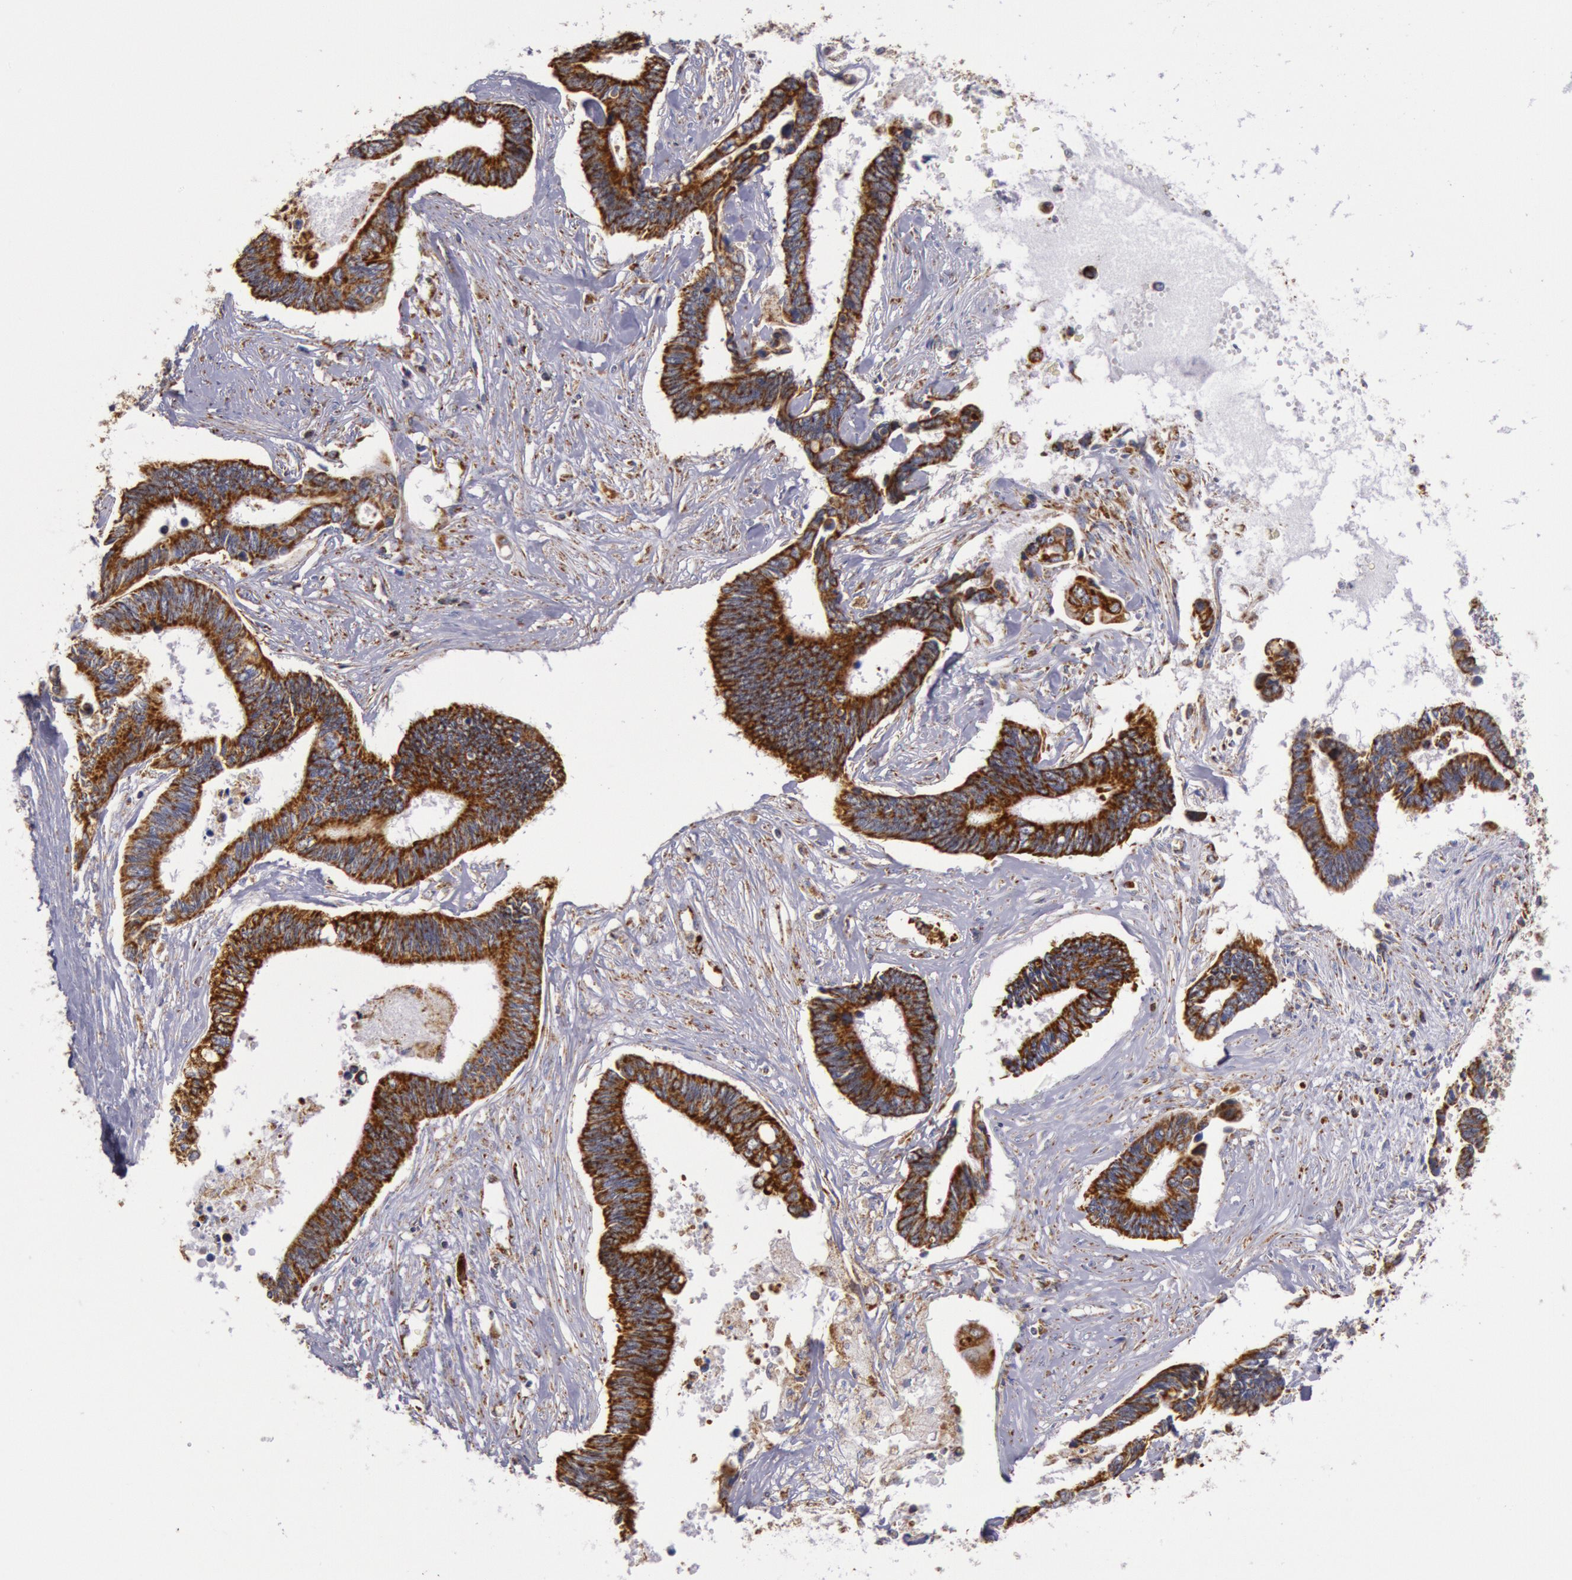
{"staining": {"intensity": "strong", "quantity": ">75%", "location": "cytoplasmic/membranous"}, "tissue": "pancreatic cancer", "cell_type": "Tumor cells", "image_type": "cancer", "snomed": [{"axis": "morphology", "description": "Adenocarcinoma, NOS"}, {"axis": "topography", "description": "Pancreas"}], "caption": "DAB (3,3'-diaminobenzidine) immunohistochemical staining of pancreatic adenocarcinoma displays strong cytoplasmic/membranous protein positivity in approximately >75% of tumor cells. Nuclei are stained in blue.", "gene": "CYC1", "patient": {"sex": "female", "age": 70}}